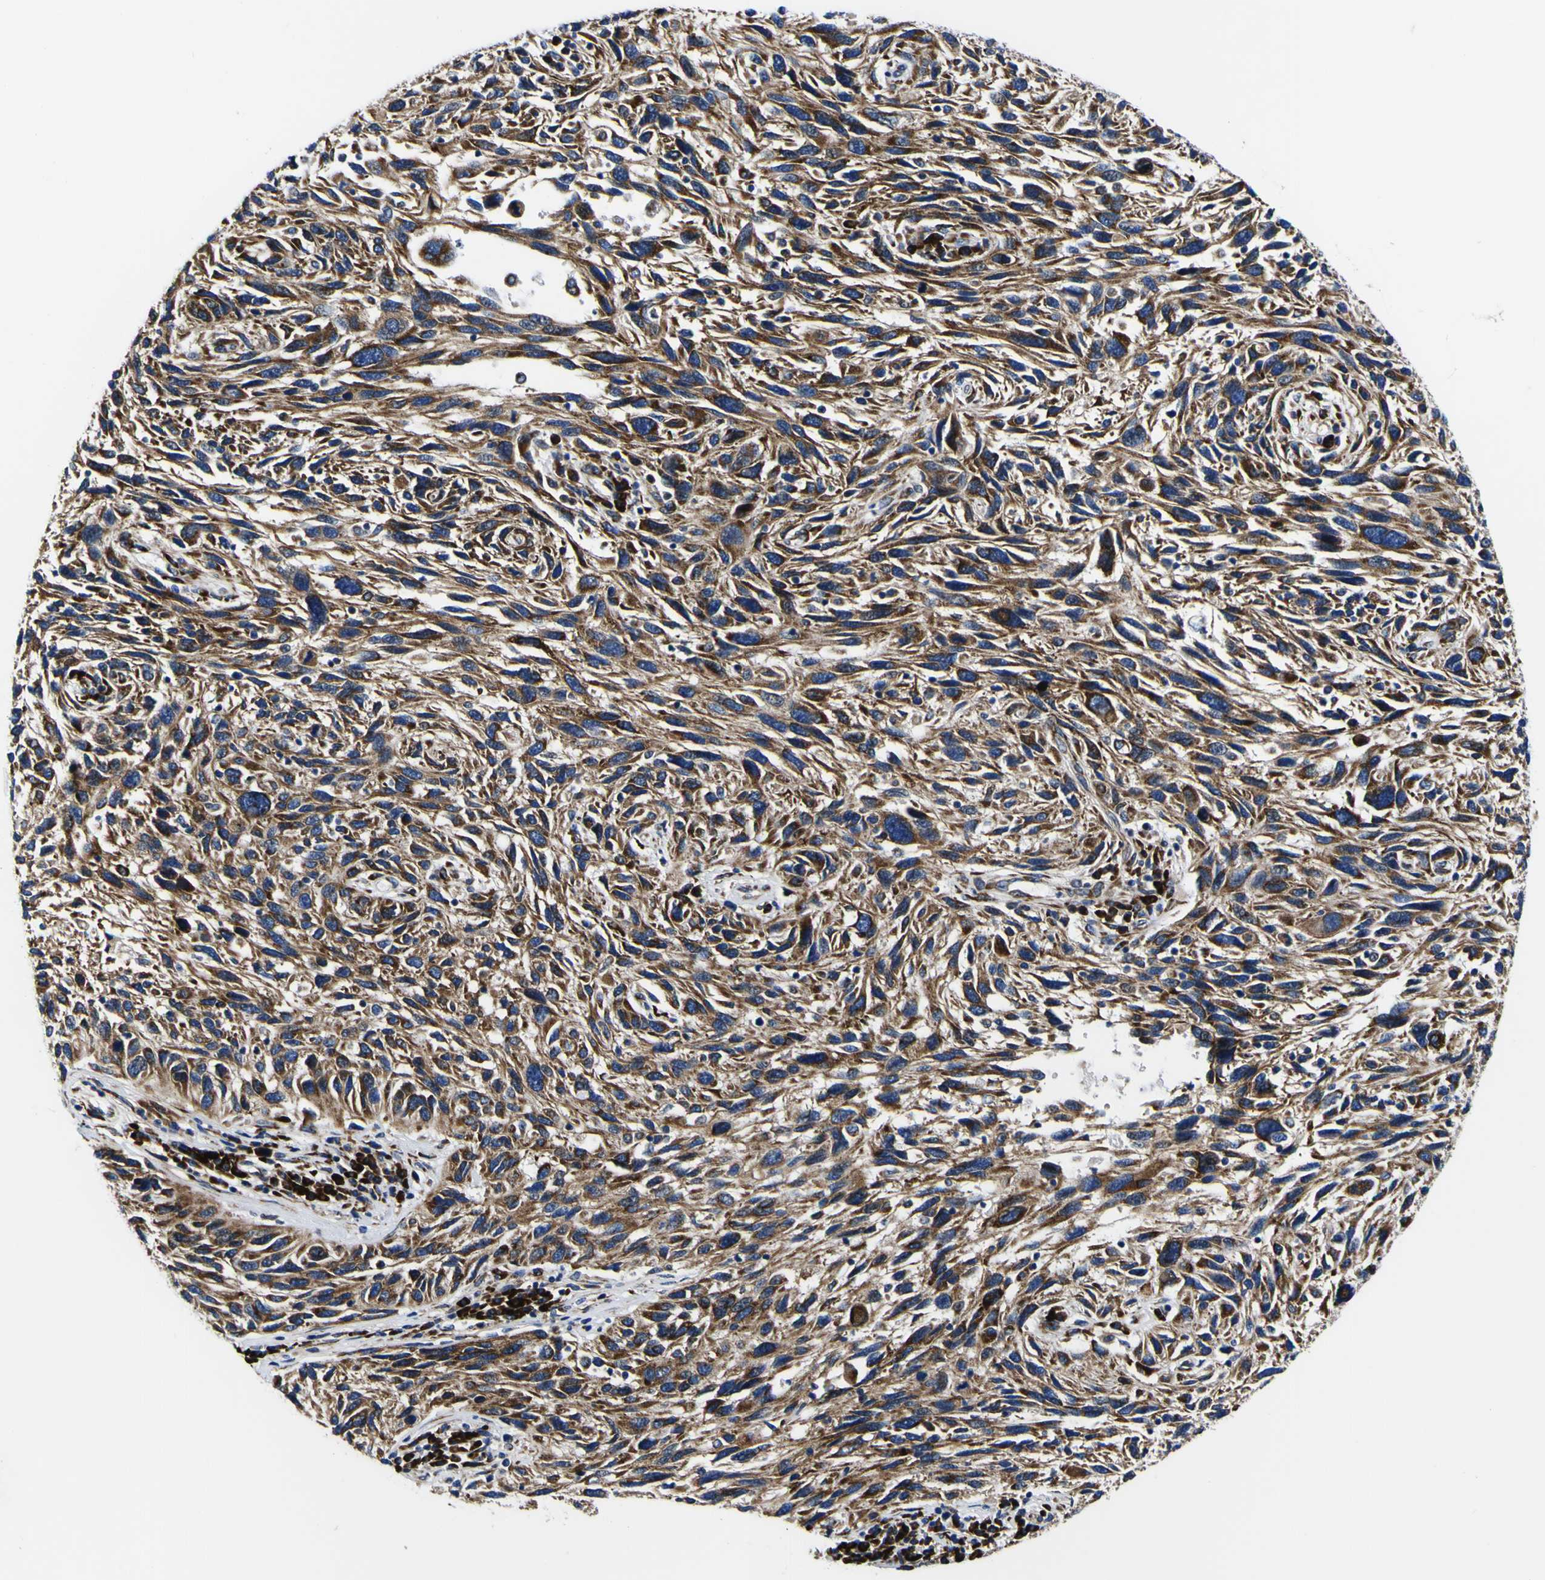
{"staining": {"intensity": "moderate", "quantity": ">75%", "location": "cytoplasmic/membranous"}, "tissue": "melanoma", "cell_type": "Tumor cells", "image_type": "cancer", "snomed": [{"axis": "morphology", "description": "Malignant melanoma, NOS"}, {"axis": "topography", "description": "Skin"}], "caption": "The immunohistochemical stain highlights moderate cytoplasmic/membranous expression in tumor cells of malignant melanoma tissue. (DAB (3,3'-diaminobenzidine) IHC, brown staining for protein, blue staining for nuclei).", "gene": "SCD", "patient": {"sex": "male", "age": 53}}